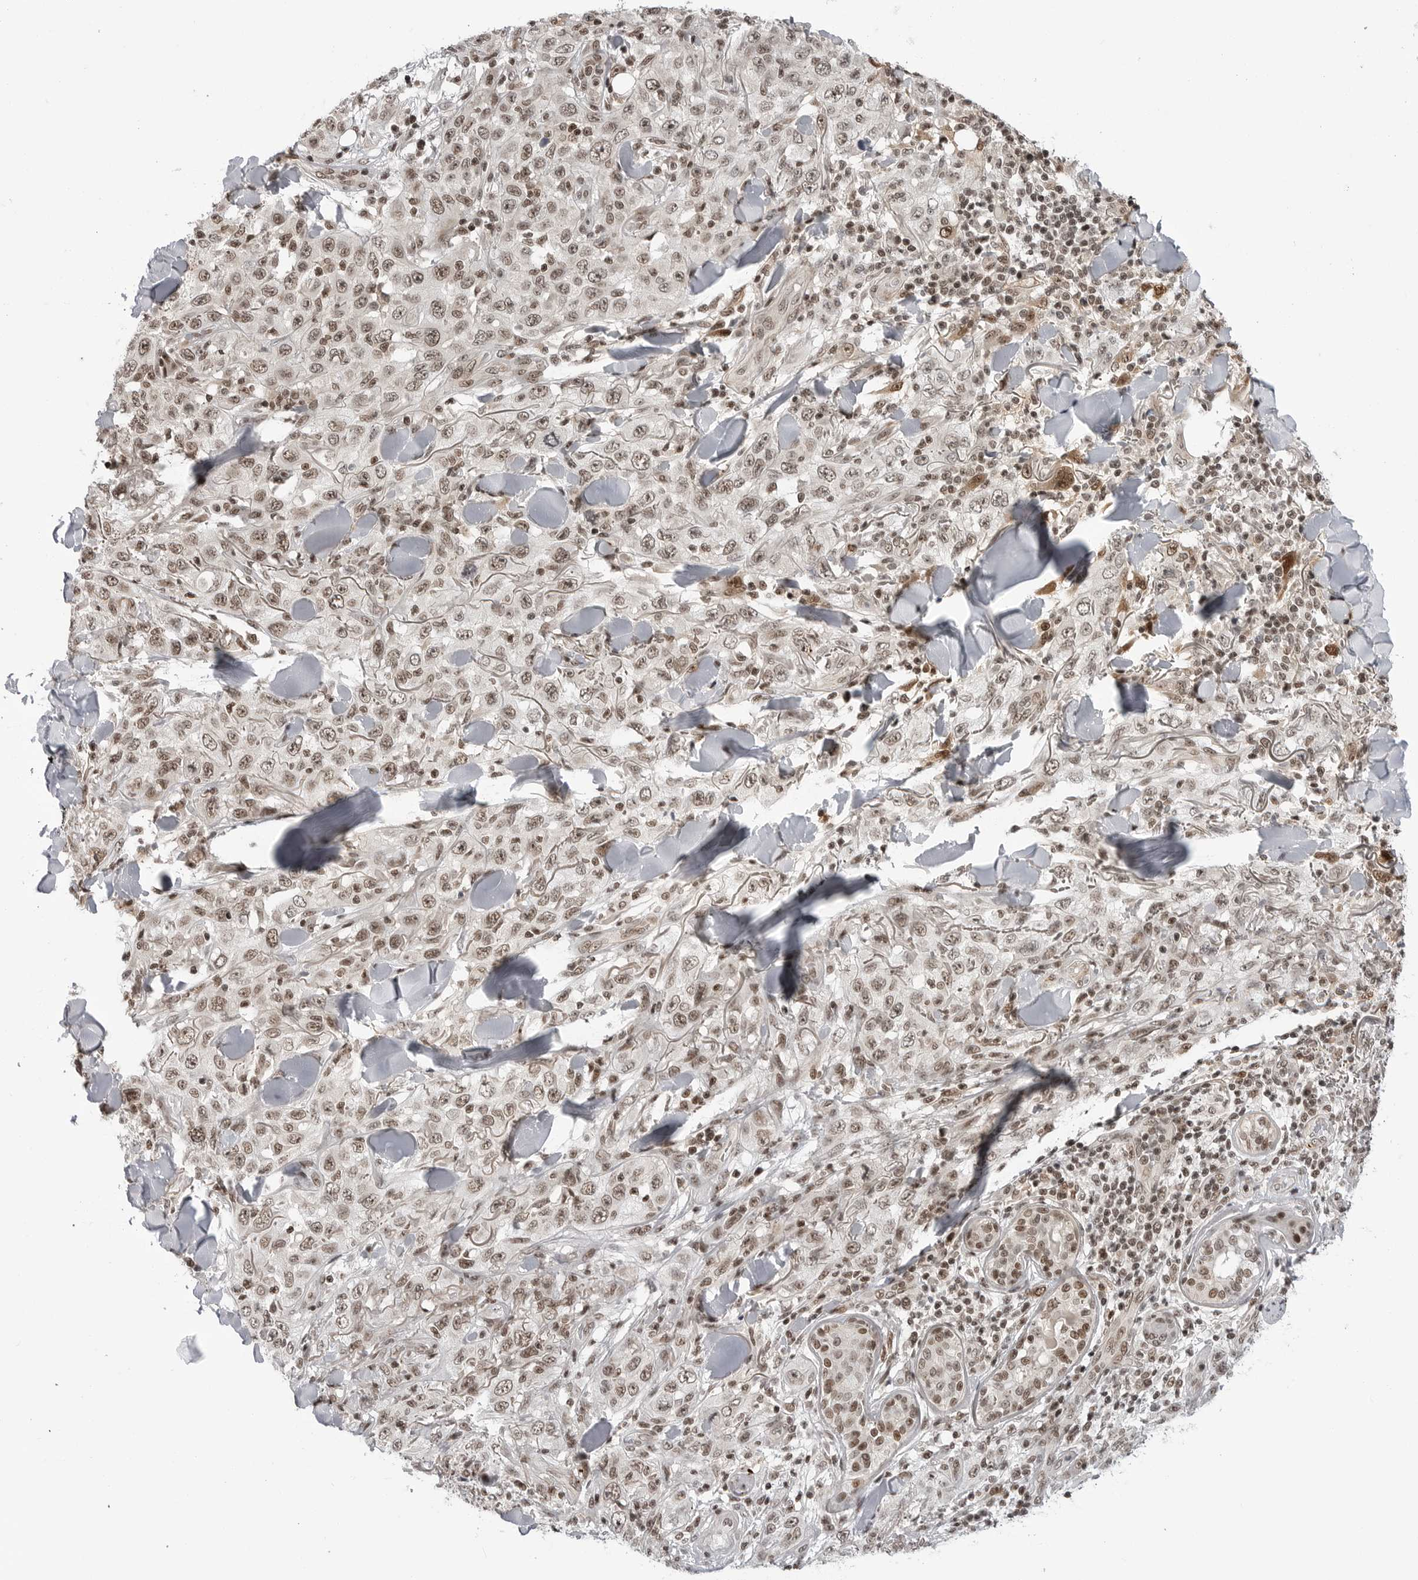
{"staining": {"intensity": "moderate", "quantity": ">75%", "location": "nuclear"}, "tissue": "skin cancer", "cell_type": "Tumor cells", "image_type": "cancer", "snomed": [{"axis": "morphology", "description": "Squamous cell carcinoma, NOS"}, {"axis": "topography", "description": "Skin"}], "caption": "IHC micrograph of neoplastic tissue: human skin squamous cell carcinoma stained using immunohistochemistry (IHC) displays medium levels of moderate protein expression localized specifically in the nuclear of tumor cells, appearing as a nuclear brown color.", "gene": "TRIM66", "patient": {"sex": "female", "age": 88}}